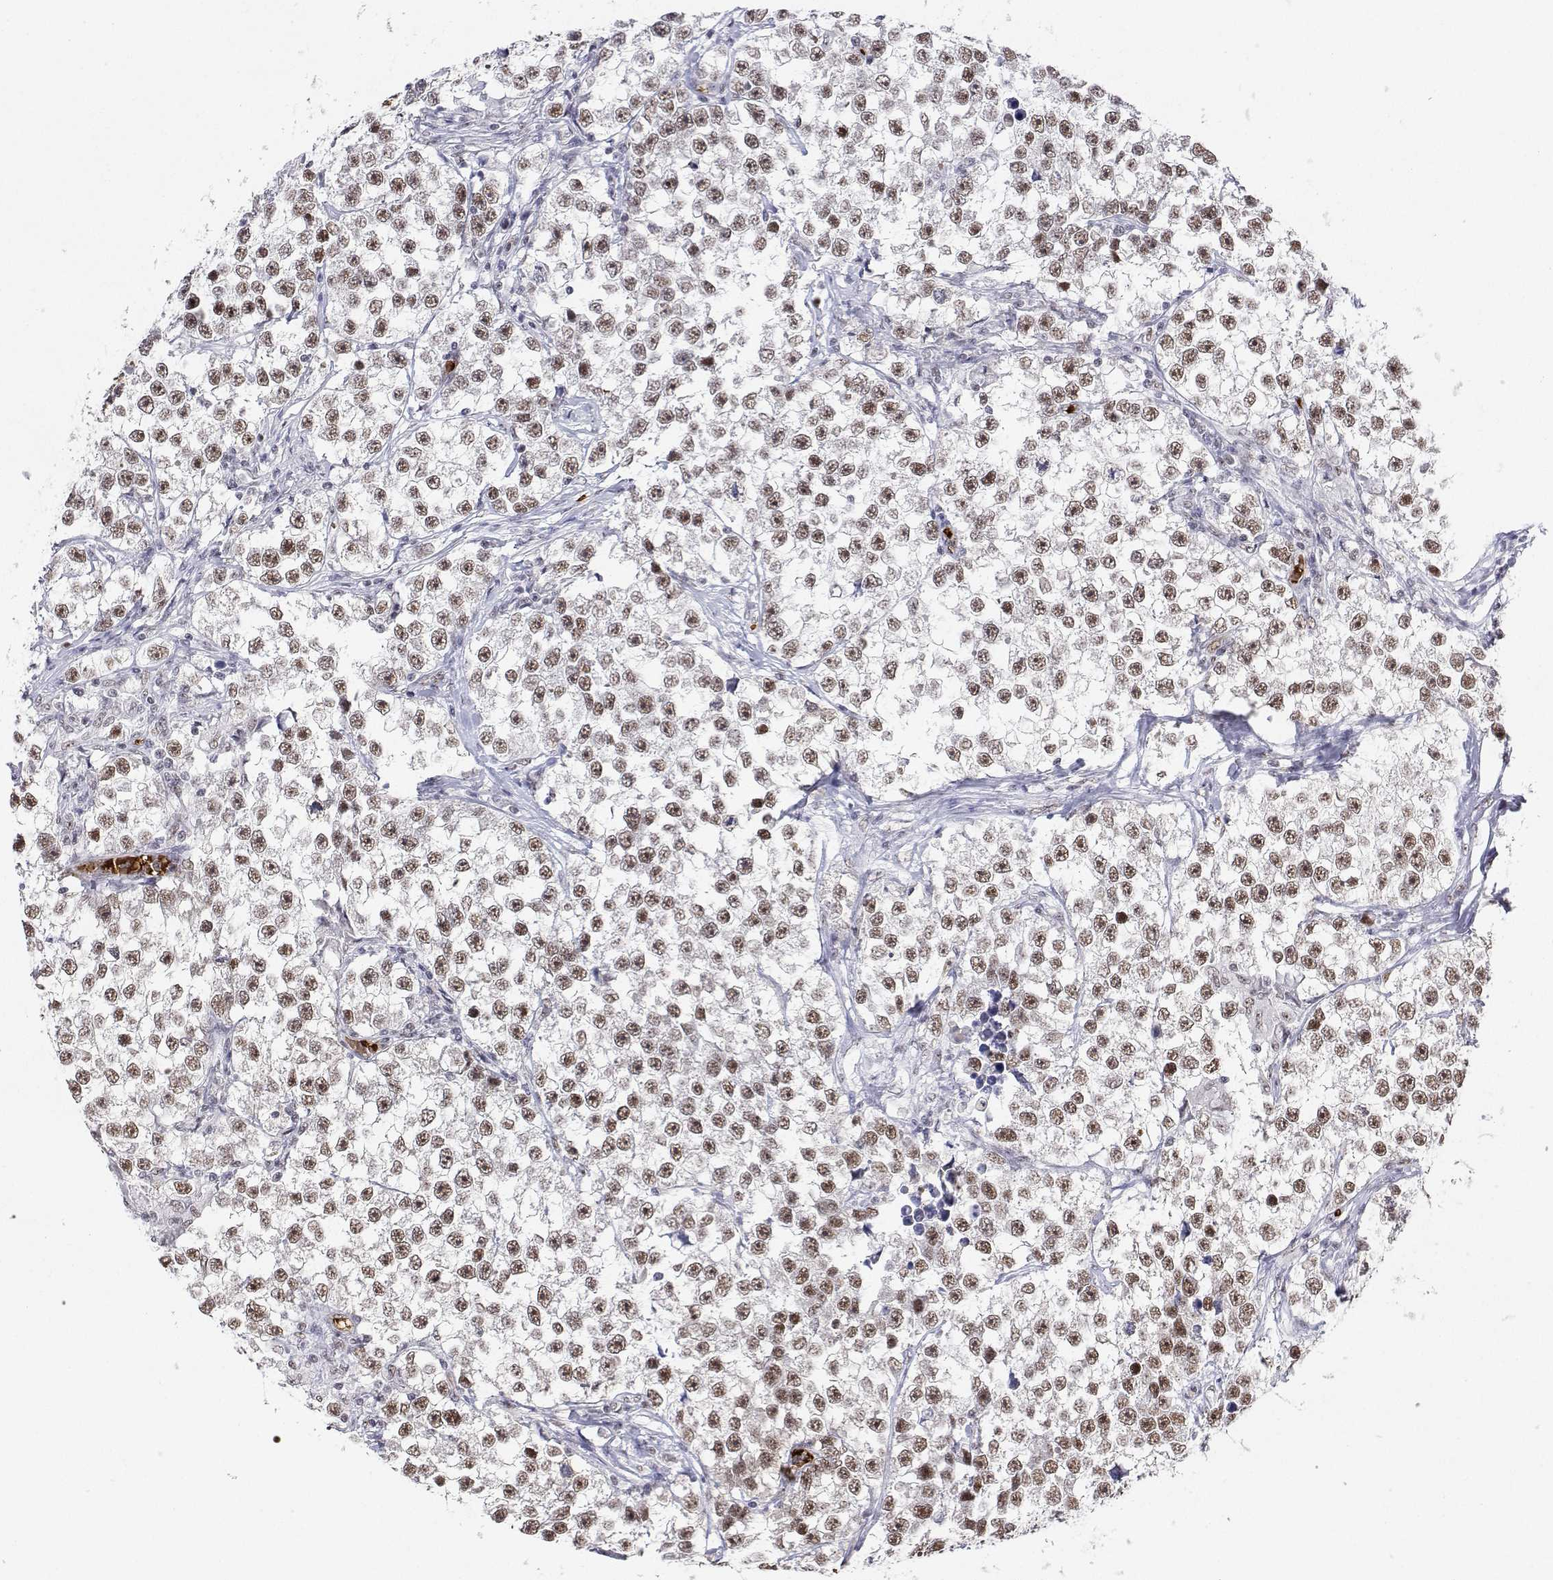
{"staining": {"intensity": "moderate", "quantity": ">75%", "location": "nuclear"}, "tissue": "testis cancer", "cell_type": "Tumor cells", "image_type": "cancer", "snomed": [{"axis": "morphology", "description": "Seminoma, NOS"}, {"axis": "topography", "description": "Testis"}], "caption": "The image exhibits staining of testis cancer (seminoma), revealing moderate nuclear protein expression (brown color) within tumor cells.", "gene": "ADAR", "patient": {"sex": "male", "age": 46}}